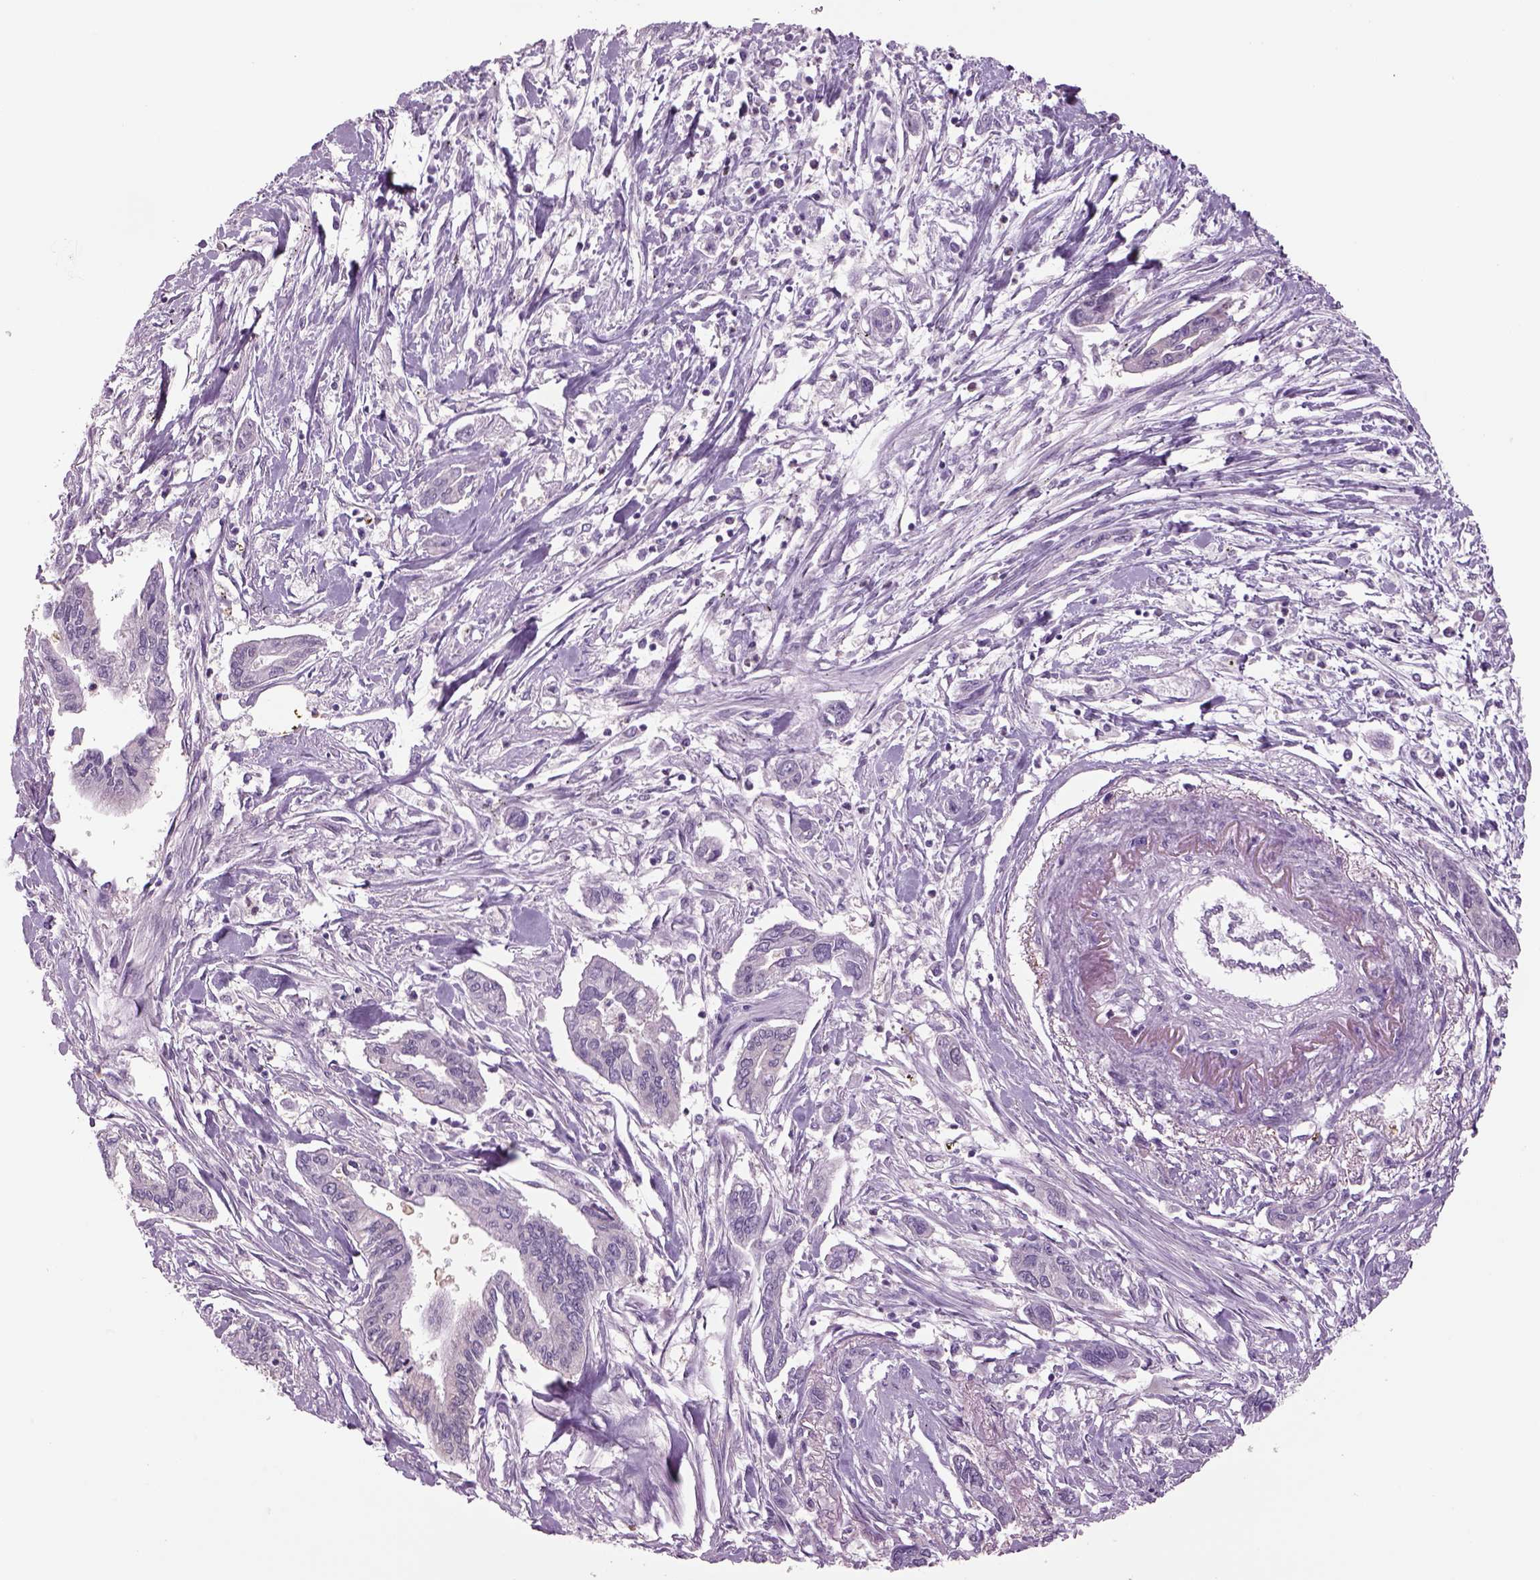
{"staining": {"intensity": "negative", "quantity": "none", "location": "none"}, "tissue": "pancreatic cancer", "cell_type": "Tumor cells", "image_type": "cancer", "snomed": [{"axis": "morphology", "description": "Adenocarcinoma, NOS"}, {"axis": "topography", "description": "Pancreas"}], "caption": "Immunohistochemistry micrograph of neoplastic tissue: human pancreatic cancer (adenocarcinoma) stained with DAB displays no significant protein positivity in tumor cells.", "gene": "MDH1B", "patient": {"sex": "male", "age": 60}}